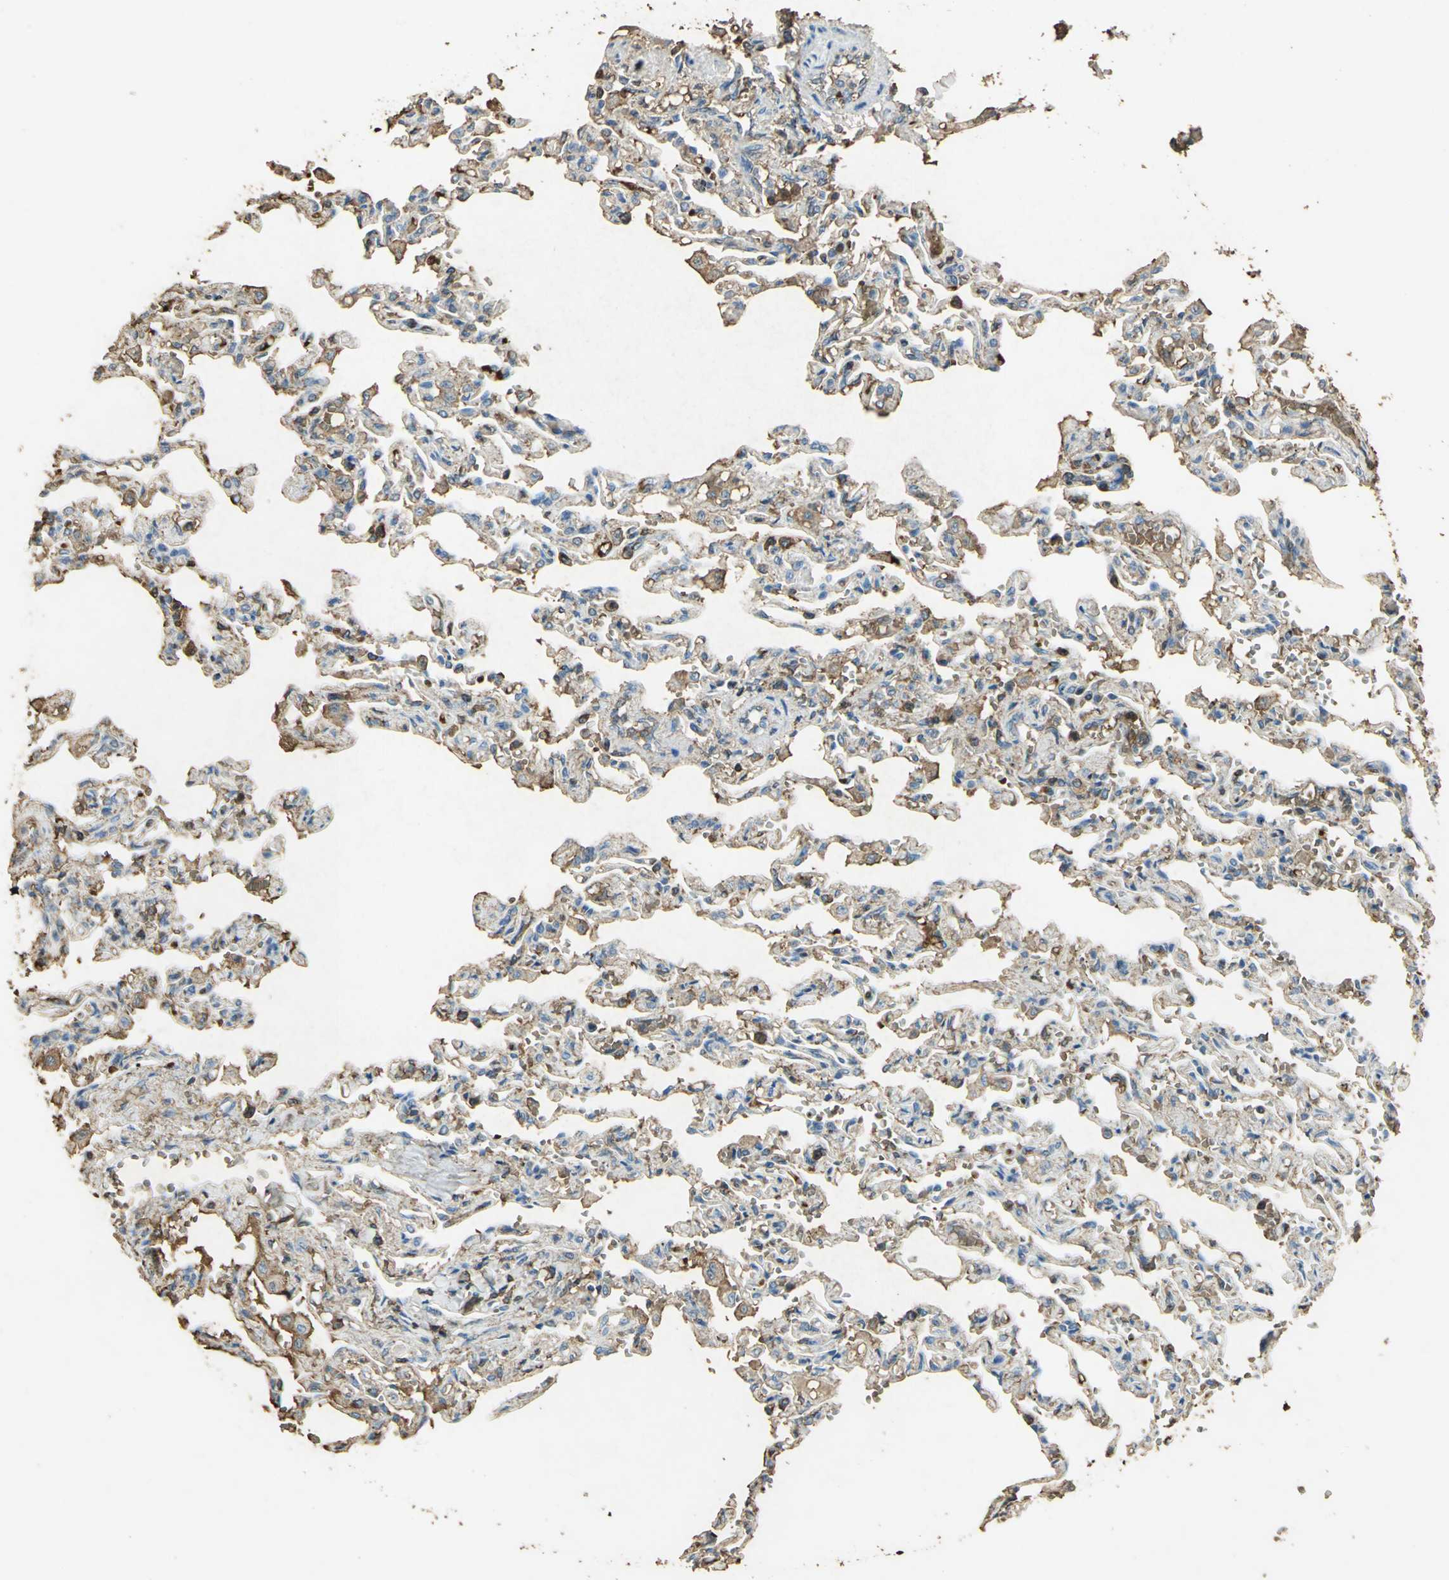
{"staining": {"intensity": "moderate", "quantity": "25%-75%", "location": "cytoplasmic/membranous"}, "tissue": "lung", "cell_type": "Alveolar cells", "image_type": "normal", "snomed": [{"axis": "morphology", "description": "Normal tissue, NOS"}, {"axis": "topography", "description": "Lung"}], "caption": "The photomicrograph displays staining of benign lung, revealing moderate cytoplasmic/membranous protein staining (brown color) within alveolar cells. Using DAB (3,3'-diaminobenzidine) (brown) and hematoxylin (blue) stains, captured at high magnification using brightfield microscopy.", "gene": "TRAPPC2", "patient": {"sex": "male", "age": 21}}